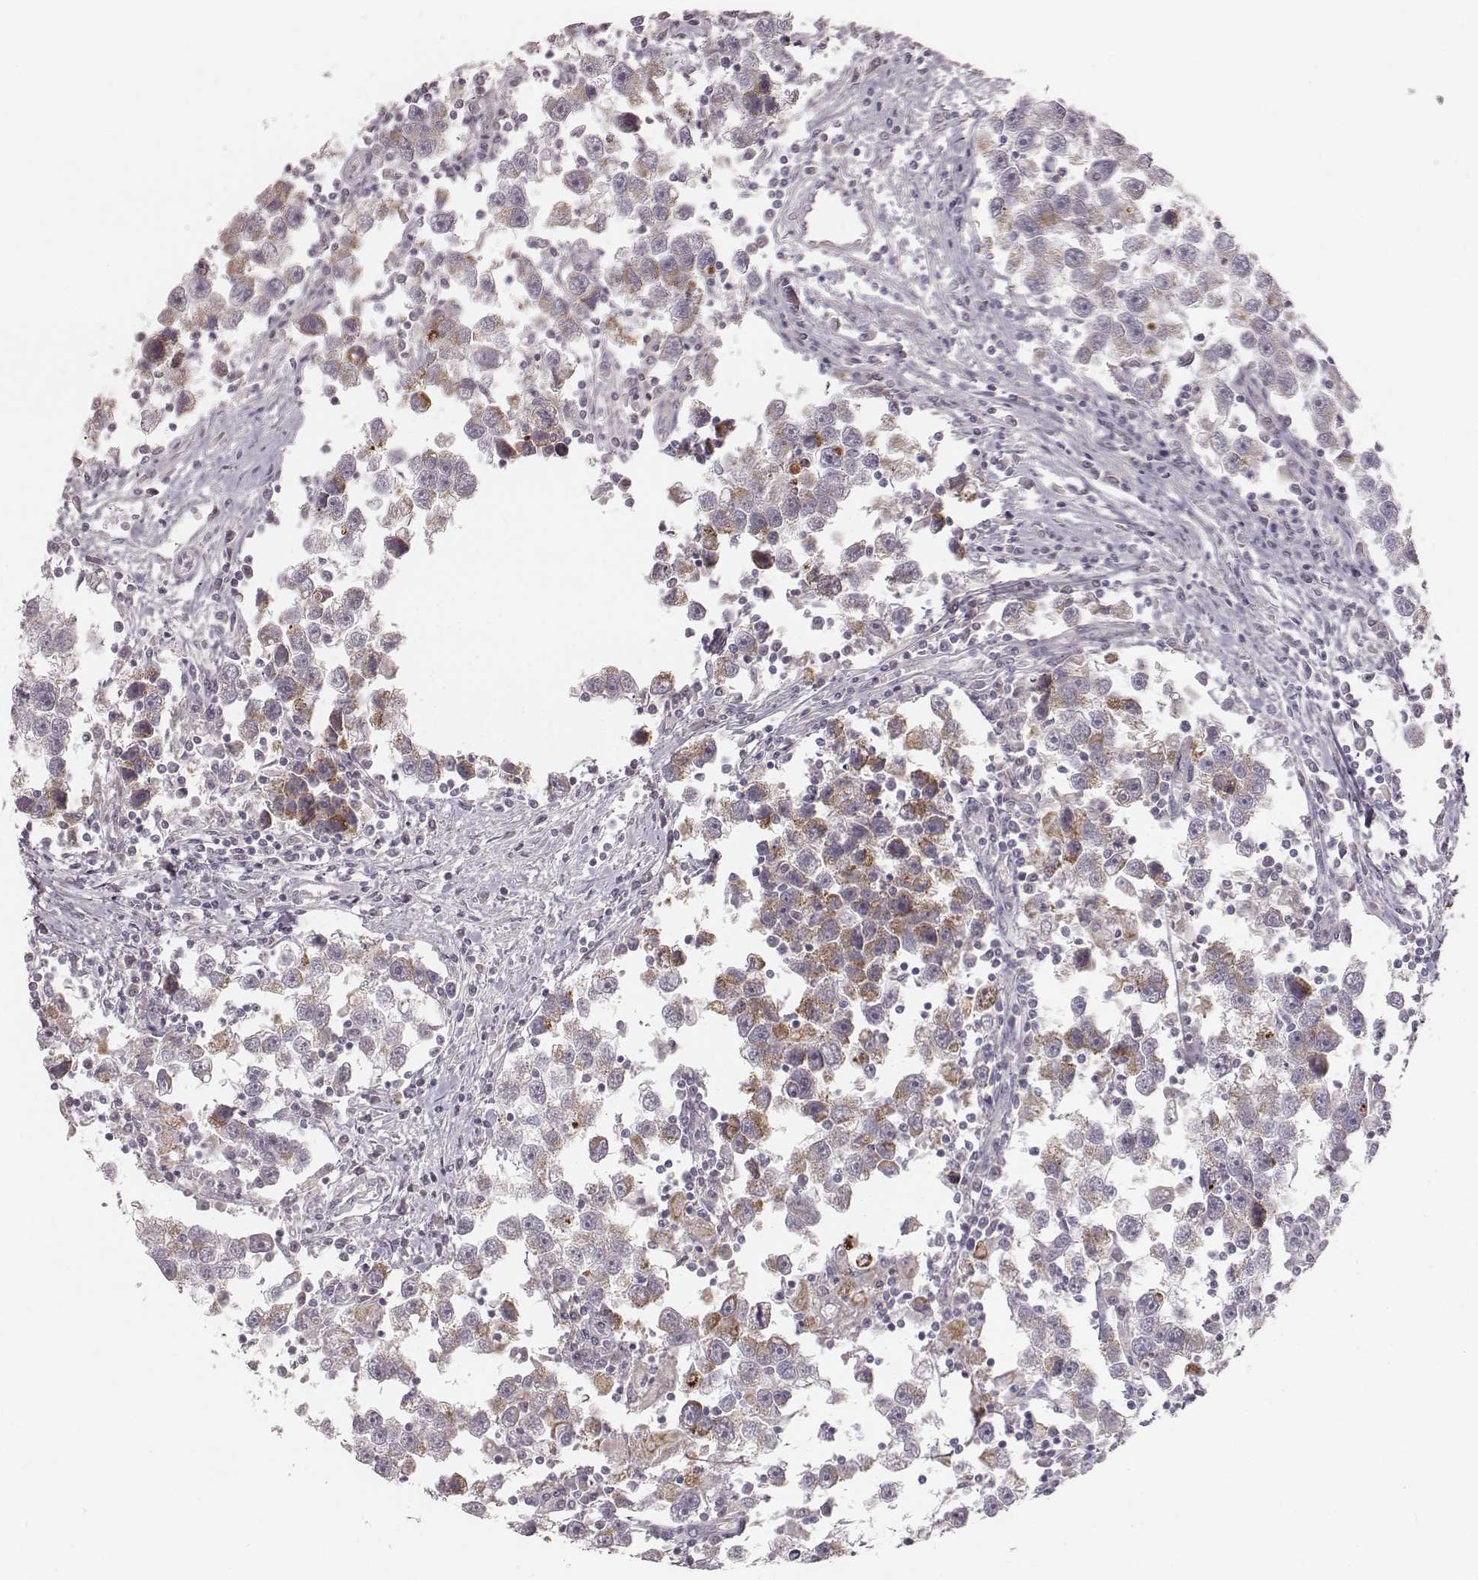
{"staining": {"intensity": "moderate", "quantity": "25%-75%", "location": "cytoplasmic/membranous"}, "tissue": "testis cancer", "cell_type": "Tumor cells", "image_type": "cancer", "snomed": [{"axis": "morphology", "description": "Seminoma, NOS"}, {"axis": "topography", "description": "Testis"}], "caption": "Tumor cells exhibit medium levels of moderate cytoplasmic/membranous staining in approximately 25%-75% of cells in testis cancer (seminoma).", "gene": "TUFM", "patient": {"sex": "male", "age": 30}}